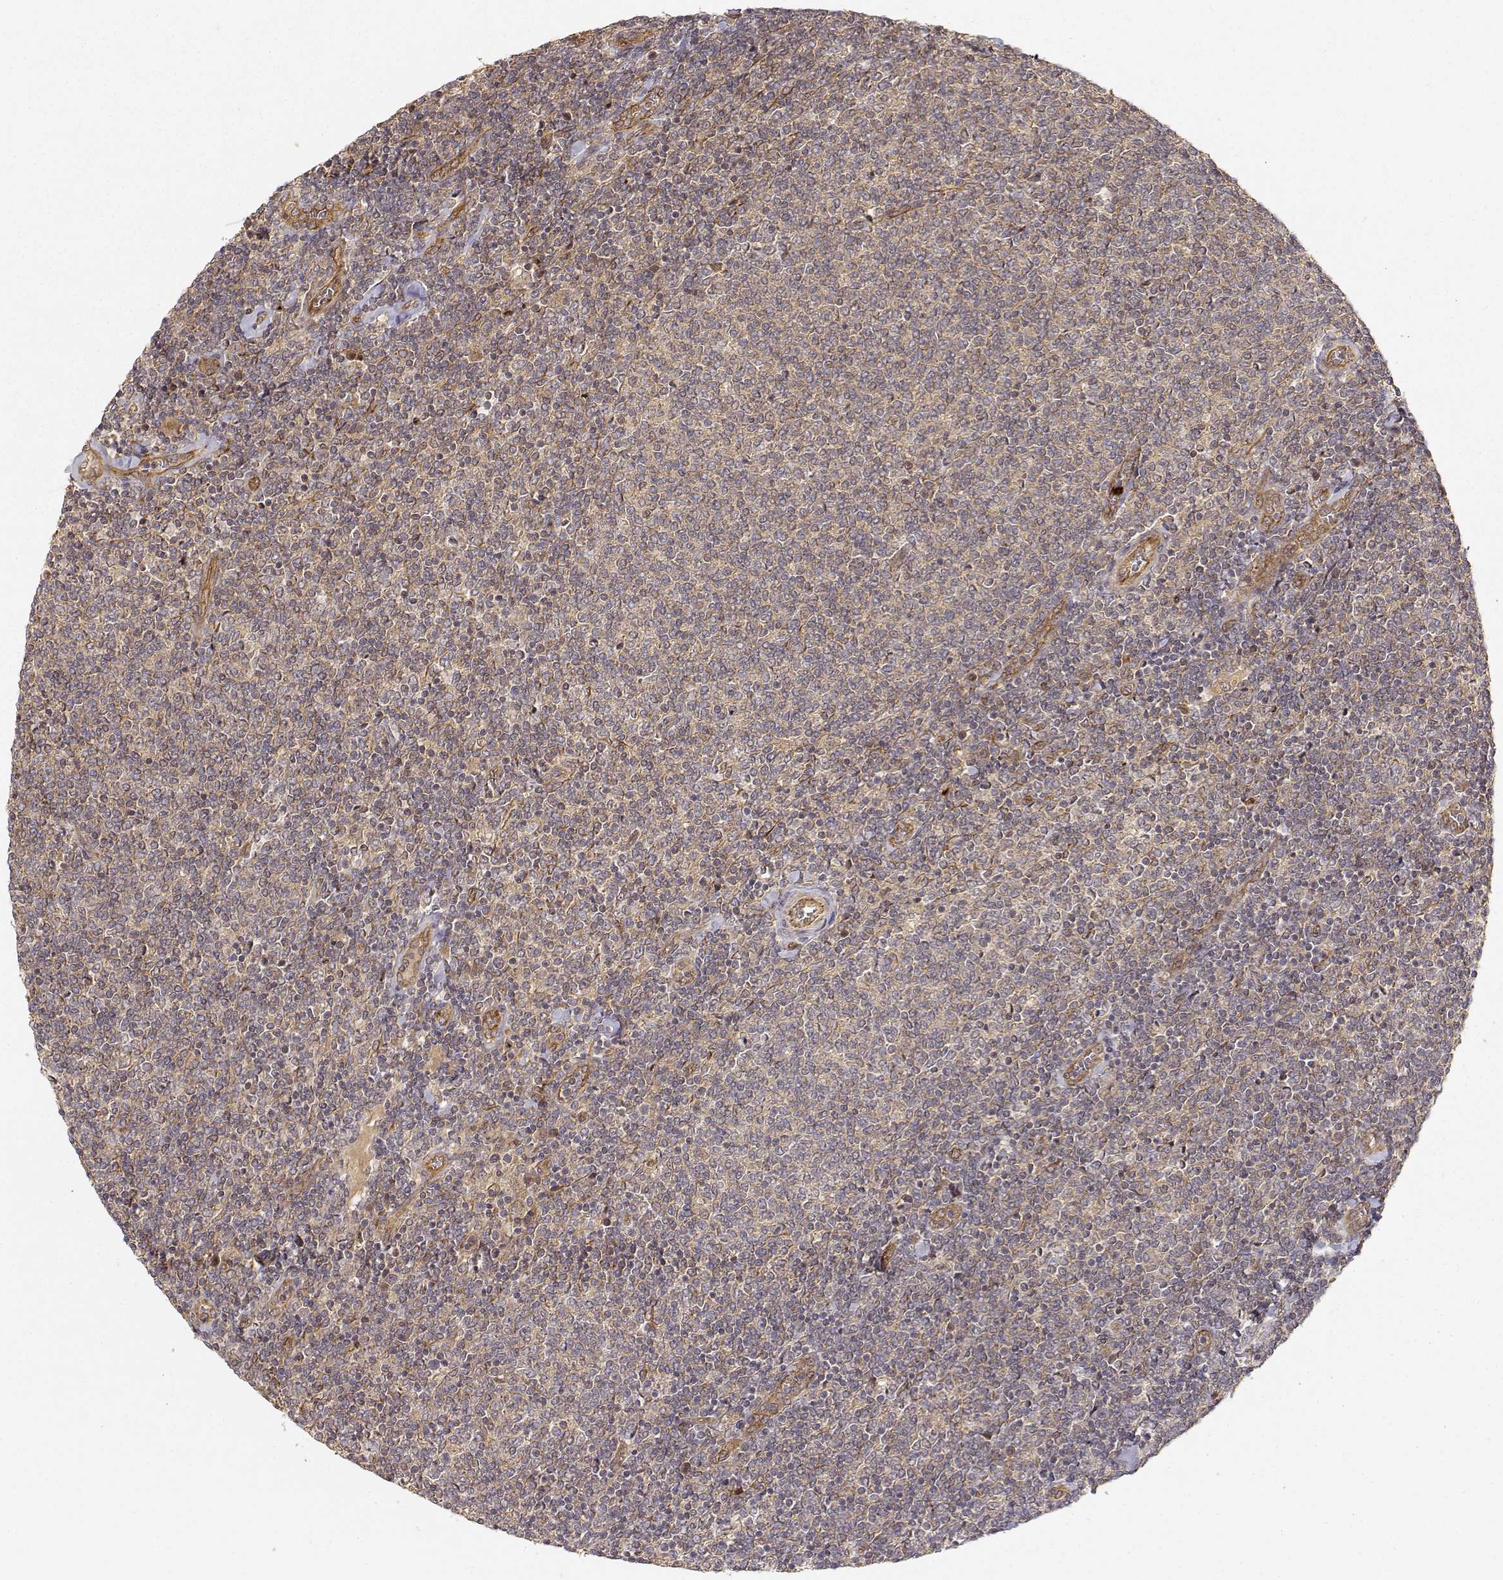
{"staining": {"intensity": "weak", "quantity": ">75%", "location": "cytoplasmic/membranous"}, "tissue": "lymphoma", "cell_type": "Tumor cells", "image_type": "cancer", "snomed": [{"axis": "morphology", "description": "Malignant lymphoma, non-Hodgkin's type, Low grade"}, {"axis": "topography", "description": "Lymph node"}], "caption": "A photomicrograph of human lymphoma stained for a protein shows weak cytoplasmic/membranous brown staining in tumor cells.", "gene": "CDK5RAP2", "patient": {"sex": "male", "age": 52}}